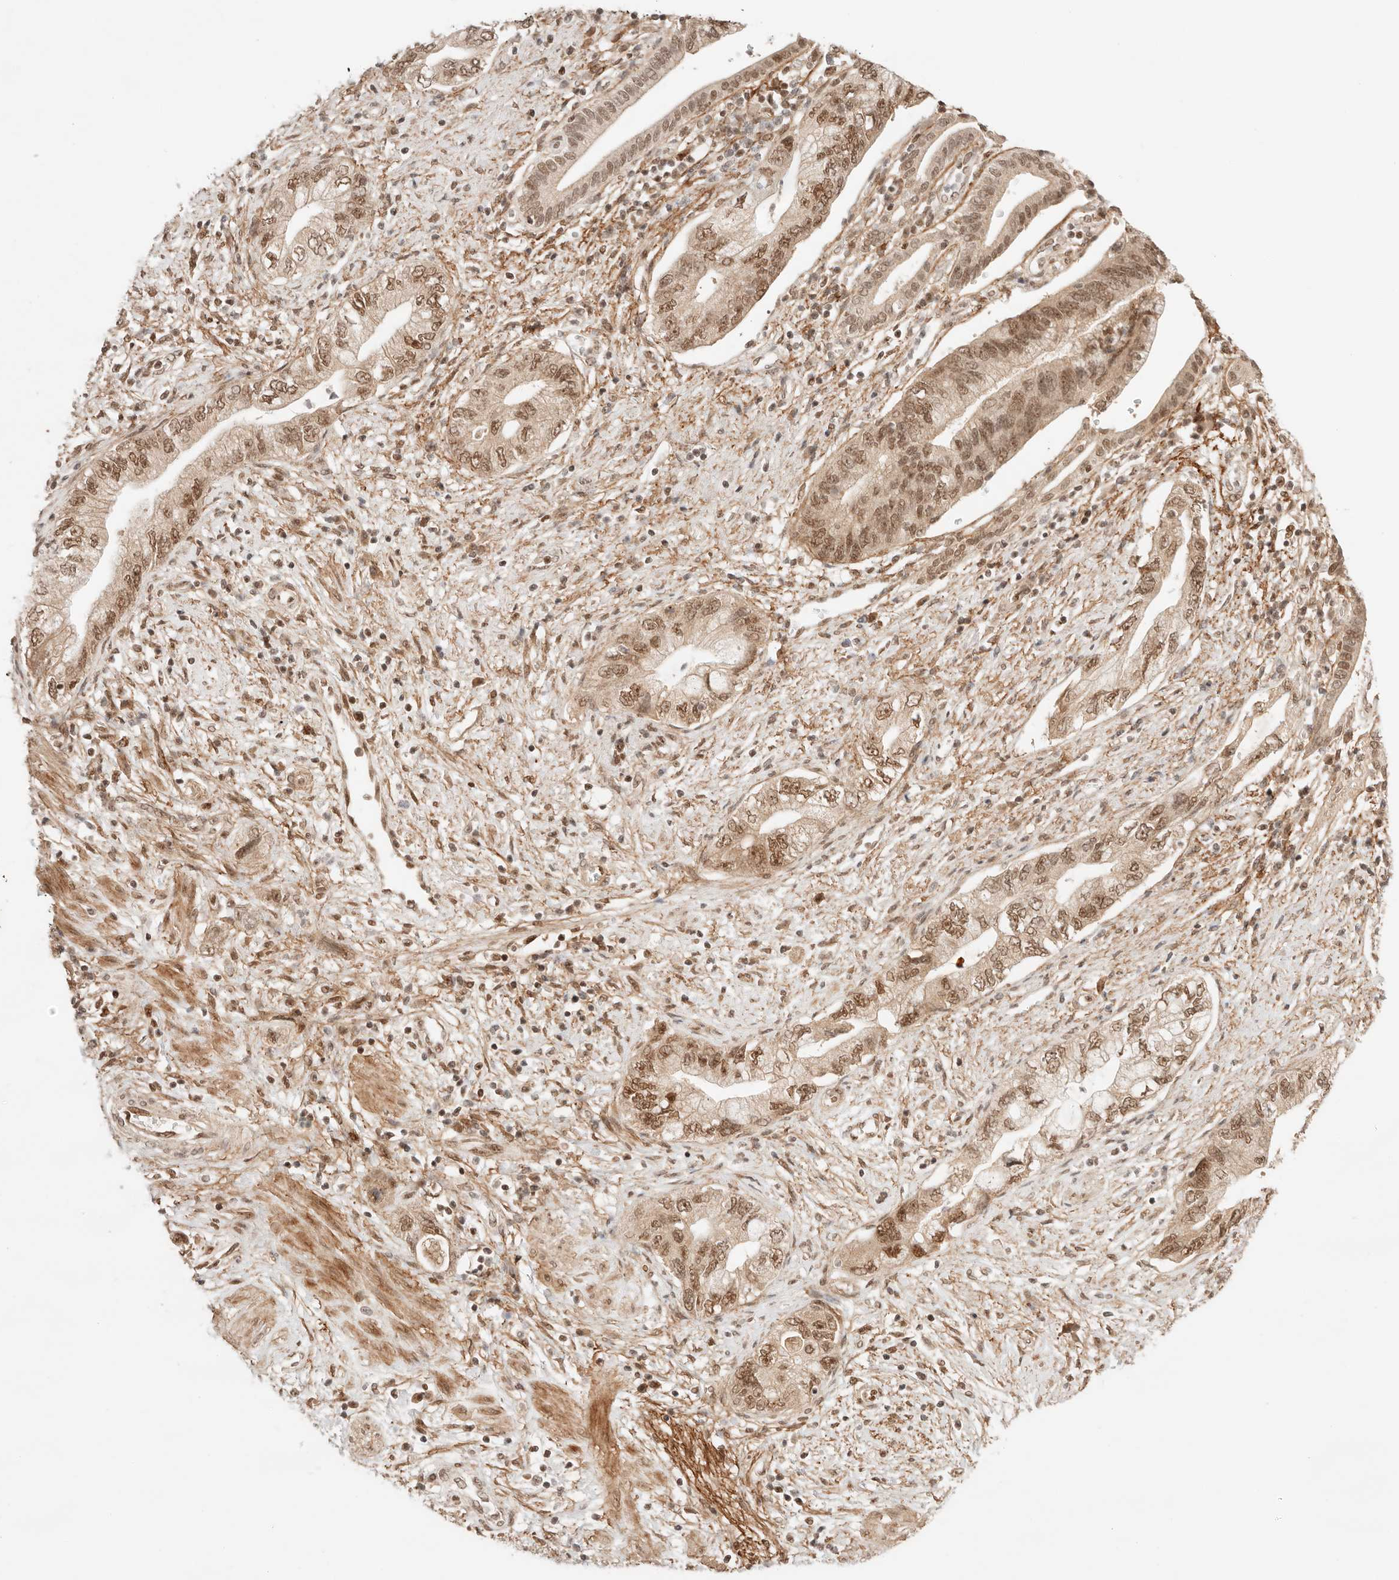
{"staining": {"intensity": "moderate", "quantity": ">75%", "location": "nuclear"}, "tissue": "pancreatic cancer", "cell_type": "Tumor cells", "image_type": "cancer", "snomed": [{"axis": "morphology", "description": "Adenocarcinoma, NOS"}, {"axis": "topography", "description": "Pancreas"}], "caption": "The immunohistochemical stain labels moderate nuclear positivity in tumor cells of pancreatic adenocarcinoma tissue.", "gene": "GTF2E2", "patient": {"sex": "female", "age": 73}}